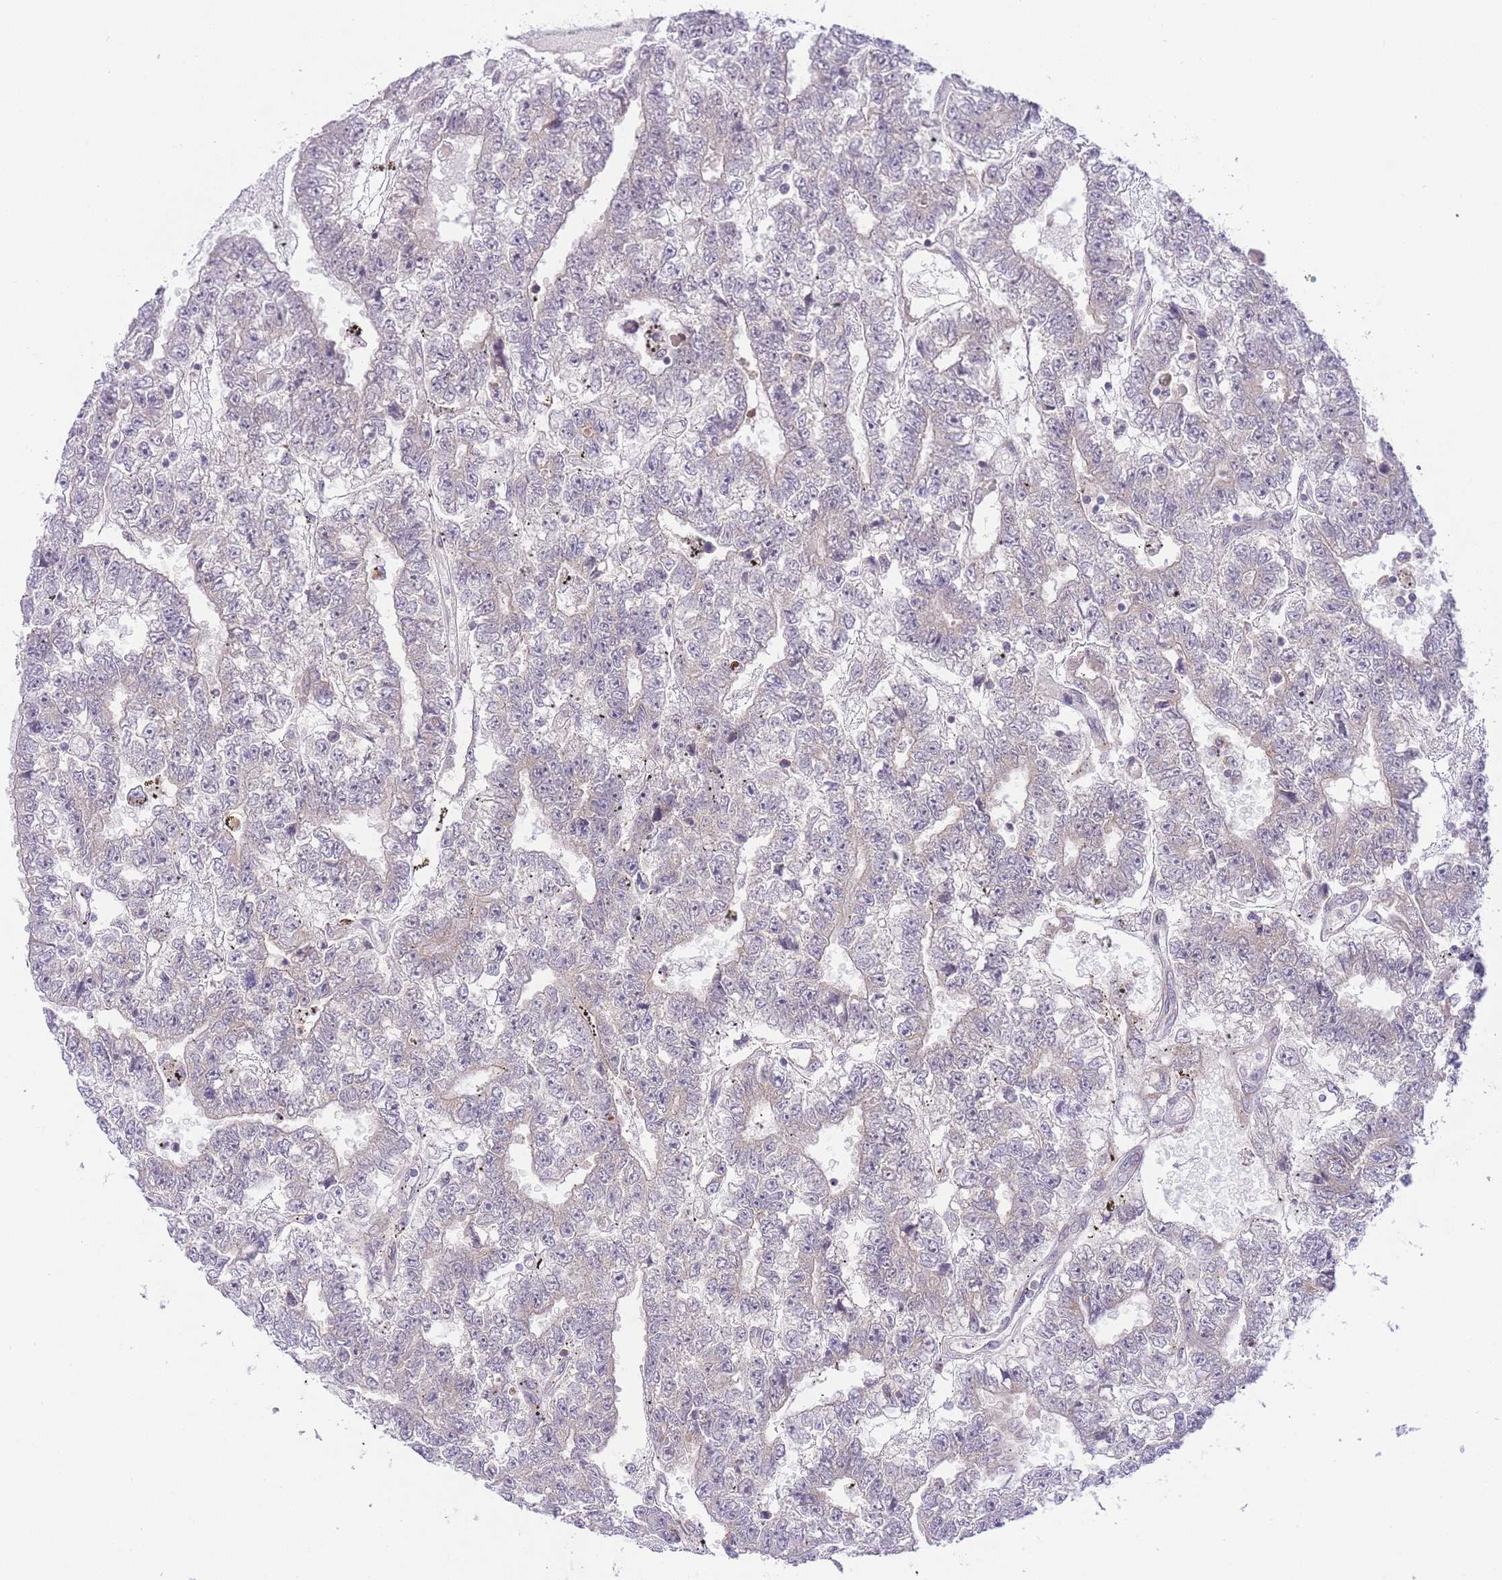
{"staining": {"intensity": "negative", "quantity": "none", "location": "none"}, "tissue": "testis cancer", "cell_type": "Tumor cells", "image_type": "cancer", "snomed": [{"axis": "morphology", "description": "Carcinoma, Embryonal, NOS"}, {"axis": "topography", "description": "Testis"}], "caption": "An immunohistochemistry (IHC) histopathology image of testis cancer (embryonal carcinoma) is shown. There is no staining in tumor cells of testis cancer (embryonal carcinoma).", "gene": "TMED3", "patient": {"sex": "male", "age": 25}}